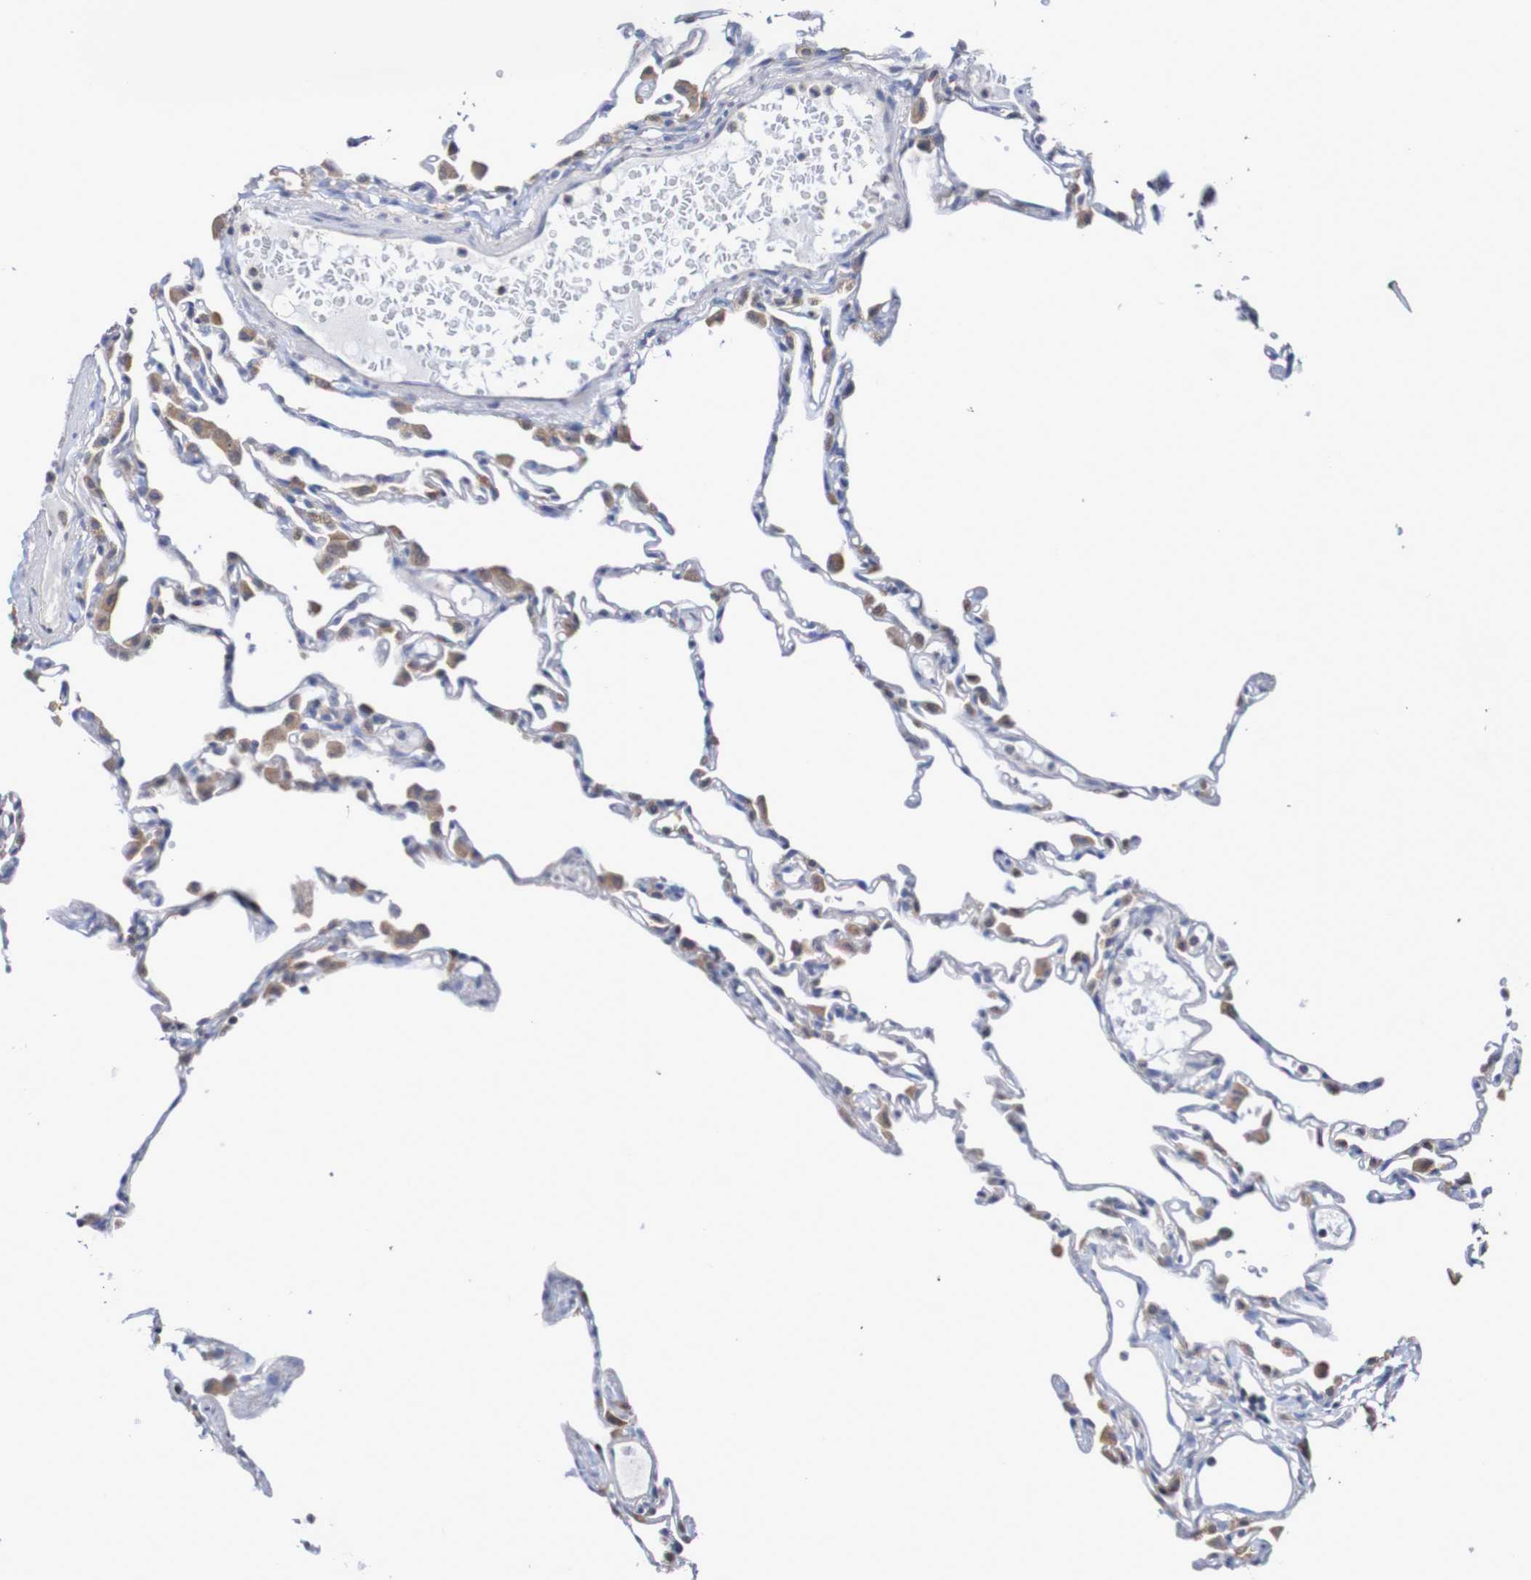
{"staining": {"intensity": "moderate", "quantity": "25%-75%", "location": "cytoplasmic/membranous"}, "tissue": "lung", "cell_type": "Alveolar cells", "image_type": "normal", "snomed": [{"axis": "morphology", "description": "Normal tissue, NOS"}, {"axis": "topography", "description": "Lung"}], "caption": "Protein staining of normal lung demonstrates moderate cytoplasmic/membranous positivity in approximately 25%-75% of alveolar cells. The staining was performed using DAB to visualize the protein expression in brown, while the nuclei were stained in blue with hematoxylin (Magnification: 20x).", "gene": "C3orf18", "patient": {"sex": "female", "age": 49}}